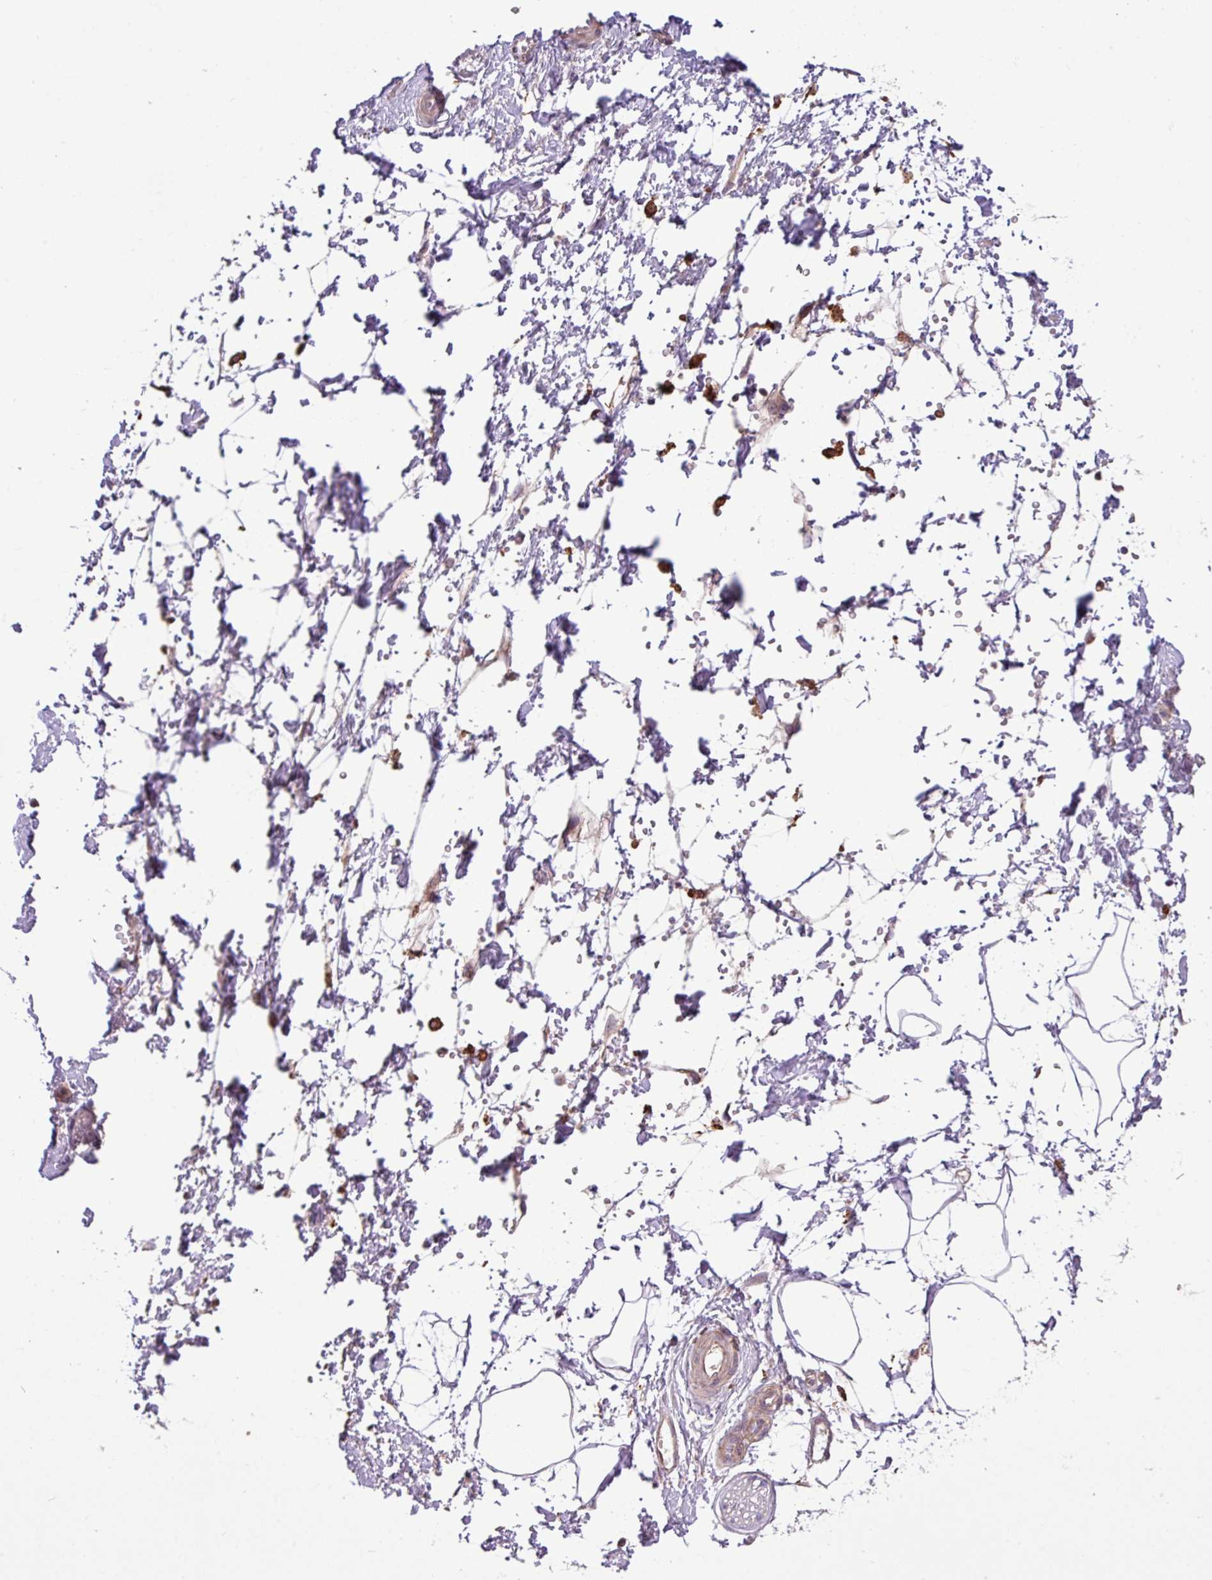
{"staining": {"intensity": "negative", "quantity": "none", "location": "none"}, "tissue": "adipose tissue", "cell_type": "Adipocytes", "image_type": "normal", "snomed": [{"axis": "morphology", "description": "Normal tissue, NOS"}, {"axis": "topography", "description": "Prostate"}, {"axis": "topography", "description": "Peripheral nerve tissue"}], "caption": "Immunohistochemistry (IHC) histopathology image of normal human adipose tissue stained for a protein (brown), which displays no positivity in adipocytes.", "gene": "ARHGEF25", "patient": {"sex": "male", "age": 55}}